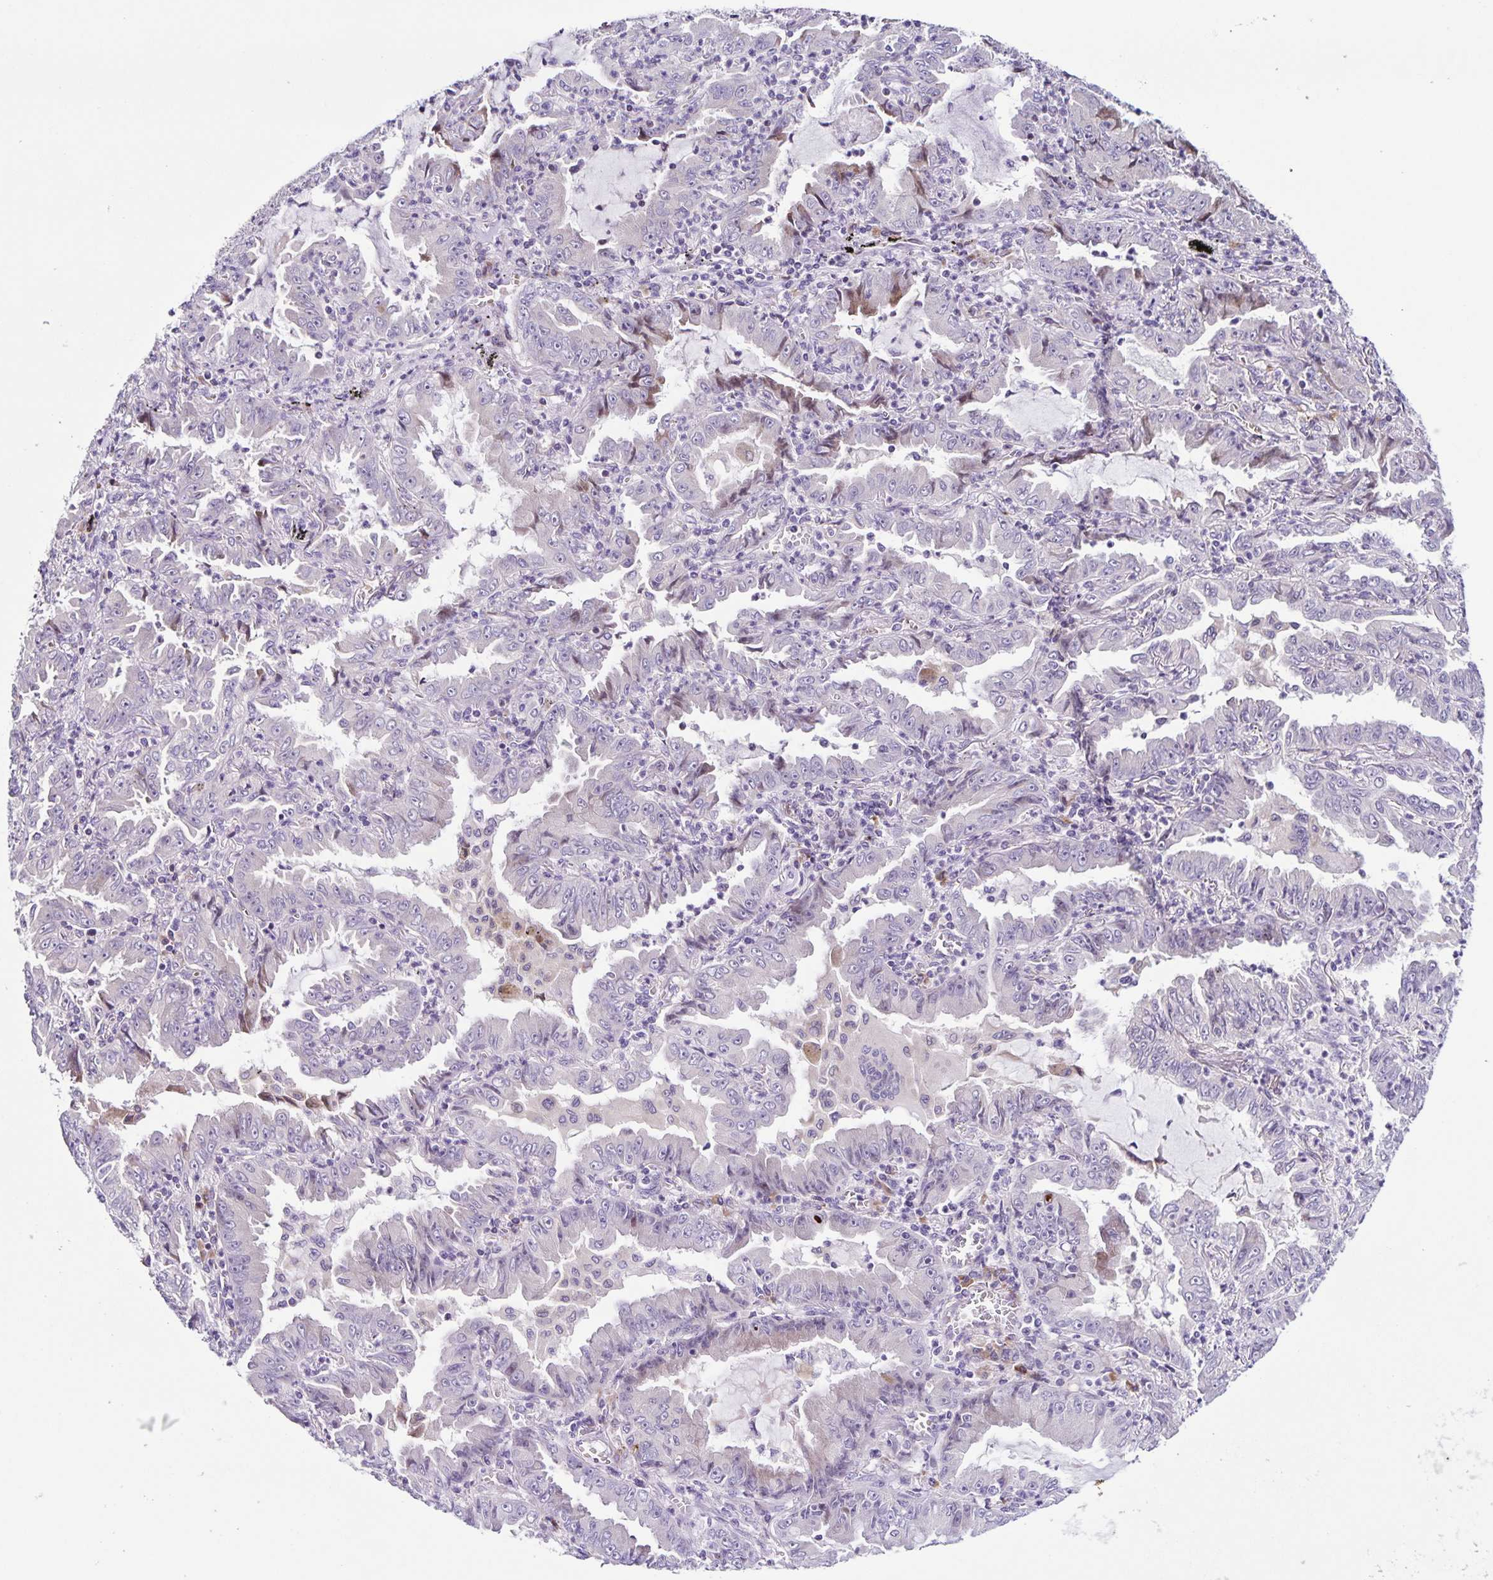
{"staining": {"intensity": "negative", "quantity": "none", "location": "none"}, "tissue": "lung cancer", "cell_type": "Tumor cells", "image_type": "cancer", "snomed": [{"axis": "morphology", "description": "Adenocarcinoma, NOS"}, {"axis": "topography", "description": "Lung"}], "caption": "Lung cancer (adenocarcinoma) was stained to show a protein in brown. There is no significant positivity in tumor cells.", "gene": "RNFT2", "patient": {"sex": "female", "age": 52}}